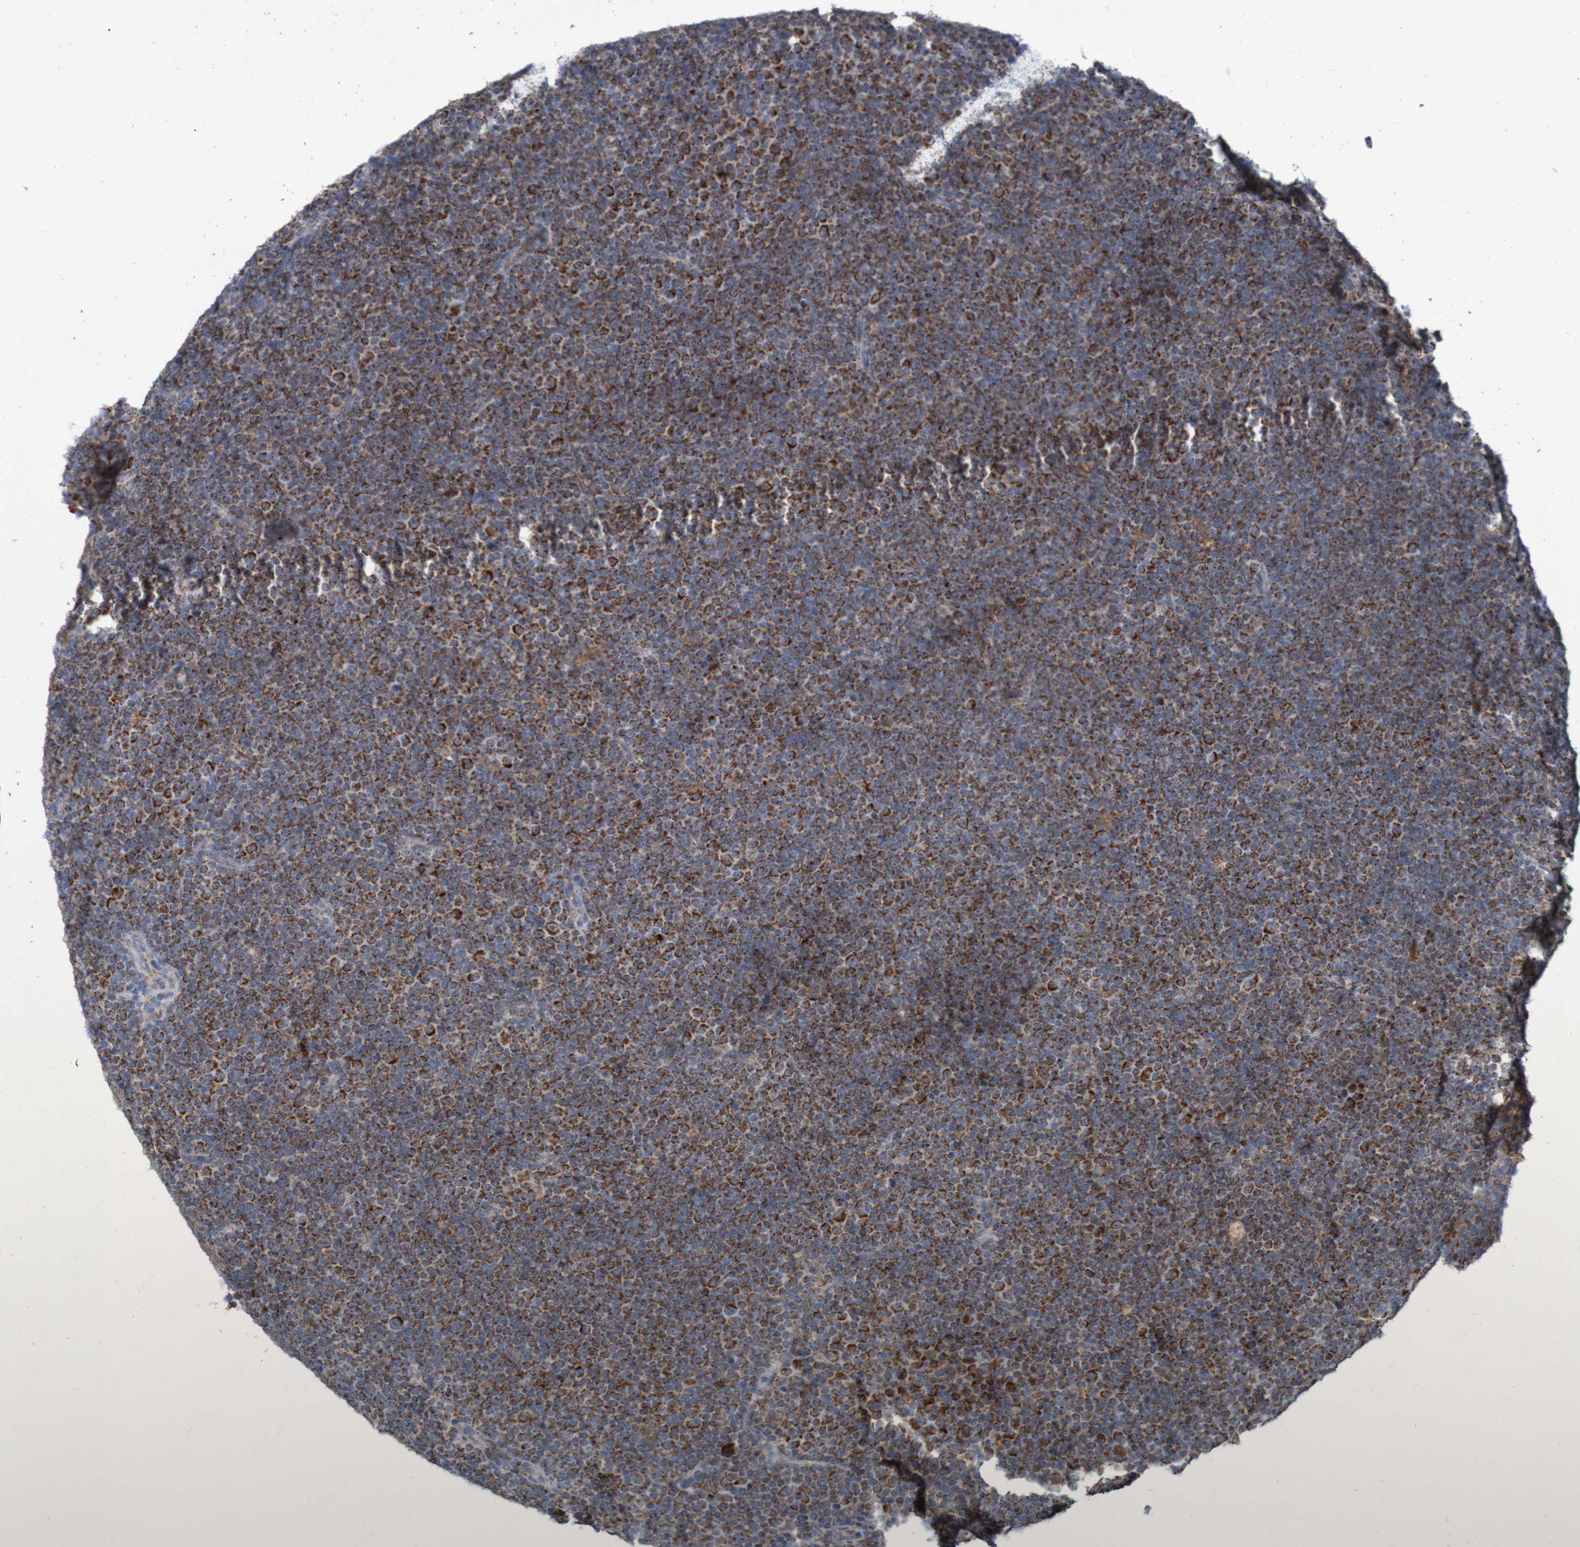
{"staining": {"intensity": "strong", "quantity": ">75%", "location": "cytoplasmic/membranous"}, "tissue": "lymphoma", "cell_type": "Tumor cells", "image_type": "cancer", "snomed": [{"axis": "morphology", "description": "Malignant lymphoma, non-Hodgkin's type, Low grade"}, {"axis": "topography", "description": "Lymph node"}], "caption": "Human malignant lymphoma, non-Hodgkin's type (low-grade) stained for a protein (brown) demonstrates strong cytoplasmic/membranous positive positivity in about >75% of tumor cells.", "gene": "CCDC51", "patient": {"sex": "female", "age": 67}}